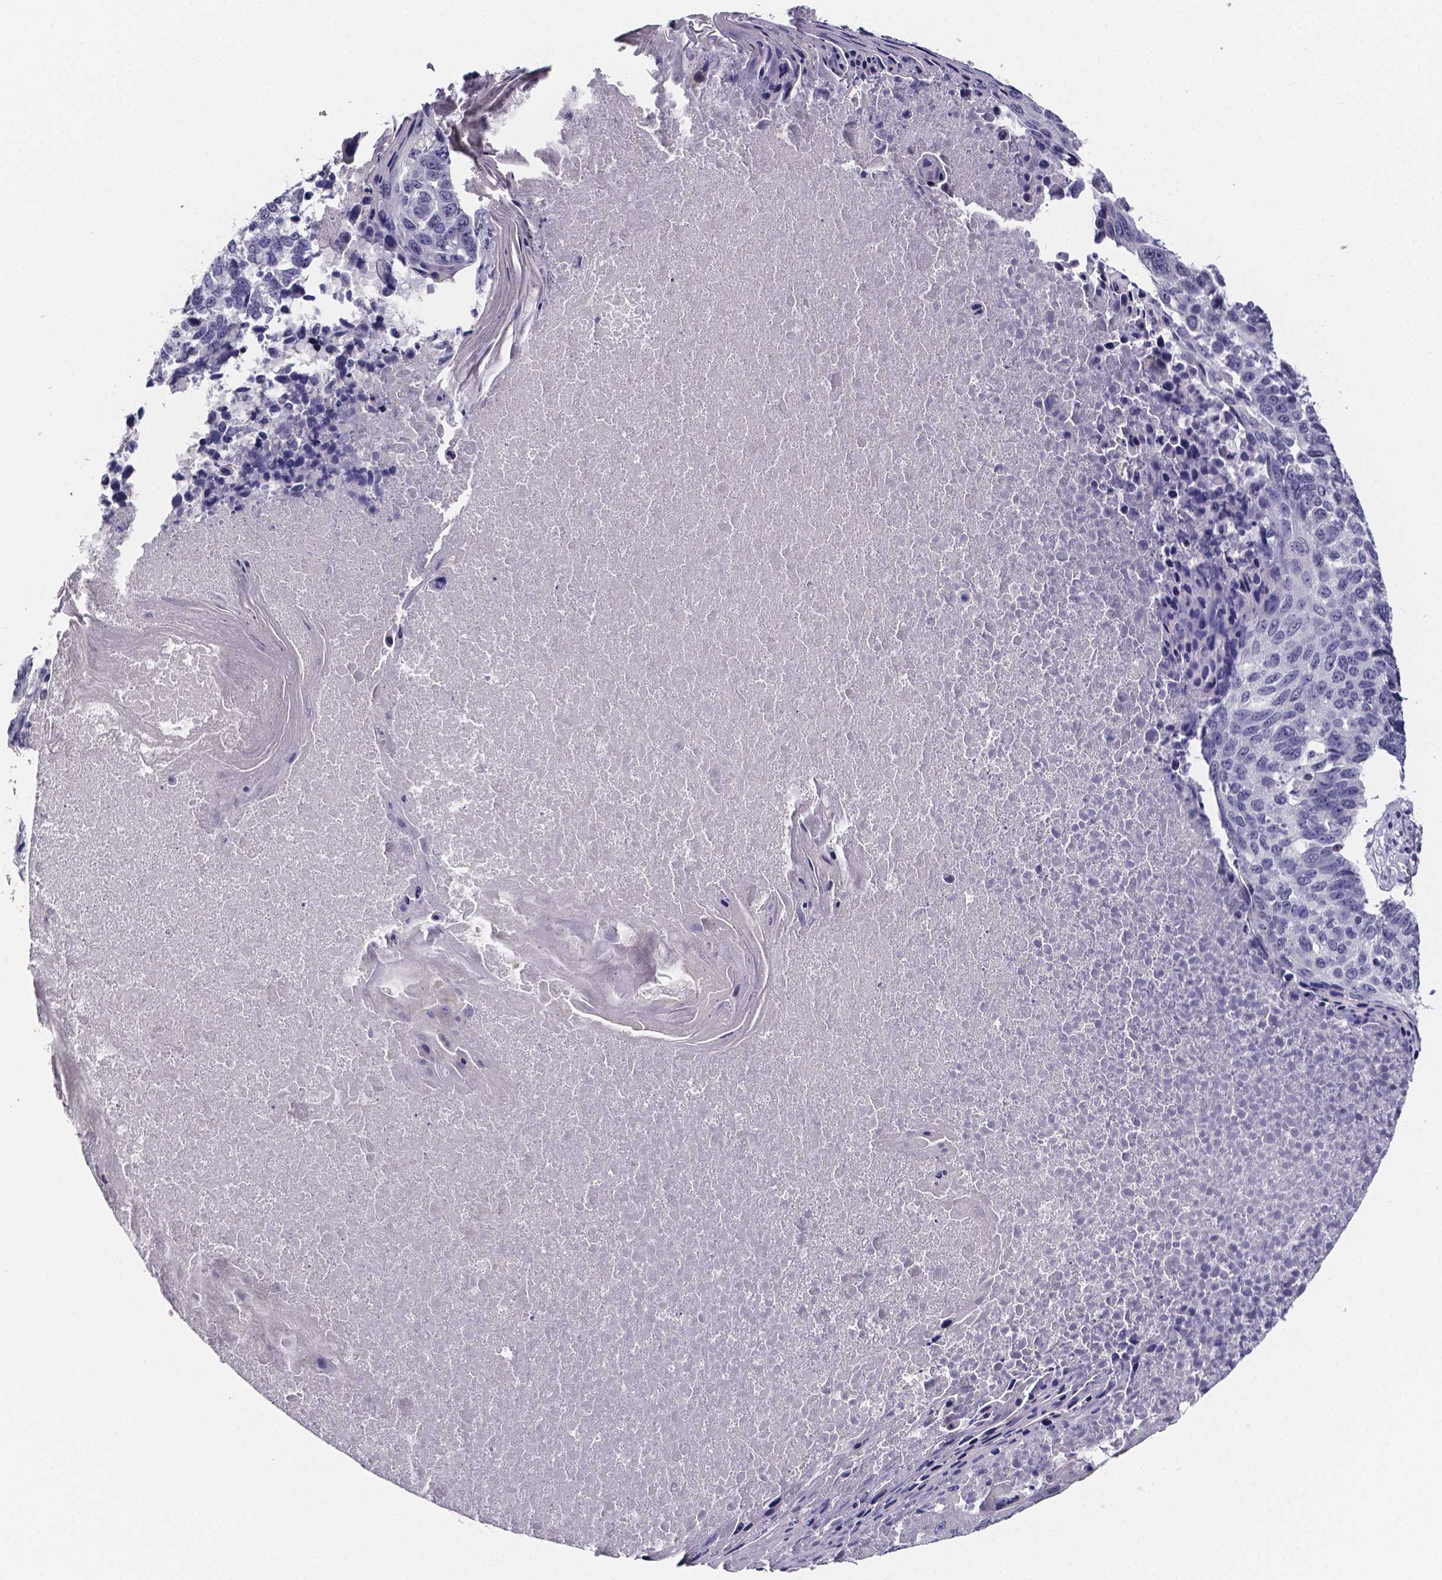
{"staining": {"intensity": "negative", "quantity": "none", "location": "none"}, "tissue": "lung cancer", "cell_type": "Tumor cells", "image_type": "cancer", "snomed": [{"axis": "morphology", "description": "Squamous cell carcinoma, NOS"}, {"axis": "topography", "description": "Lung"}], "caption": "Immunohistochemistry (IHC) of human squamous cell carcinoma (lung) shows no positivity in tumor cells. (DAB (3,3'-diaminobenzidine) immunohistochemistry visualized using brightfield microscopy, high magnification).", "gene": "IZUMO1", "patient": {"sex": "male", "age": 73}}